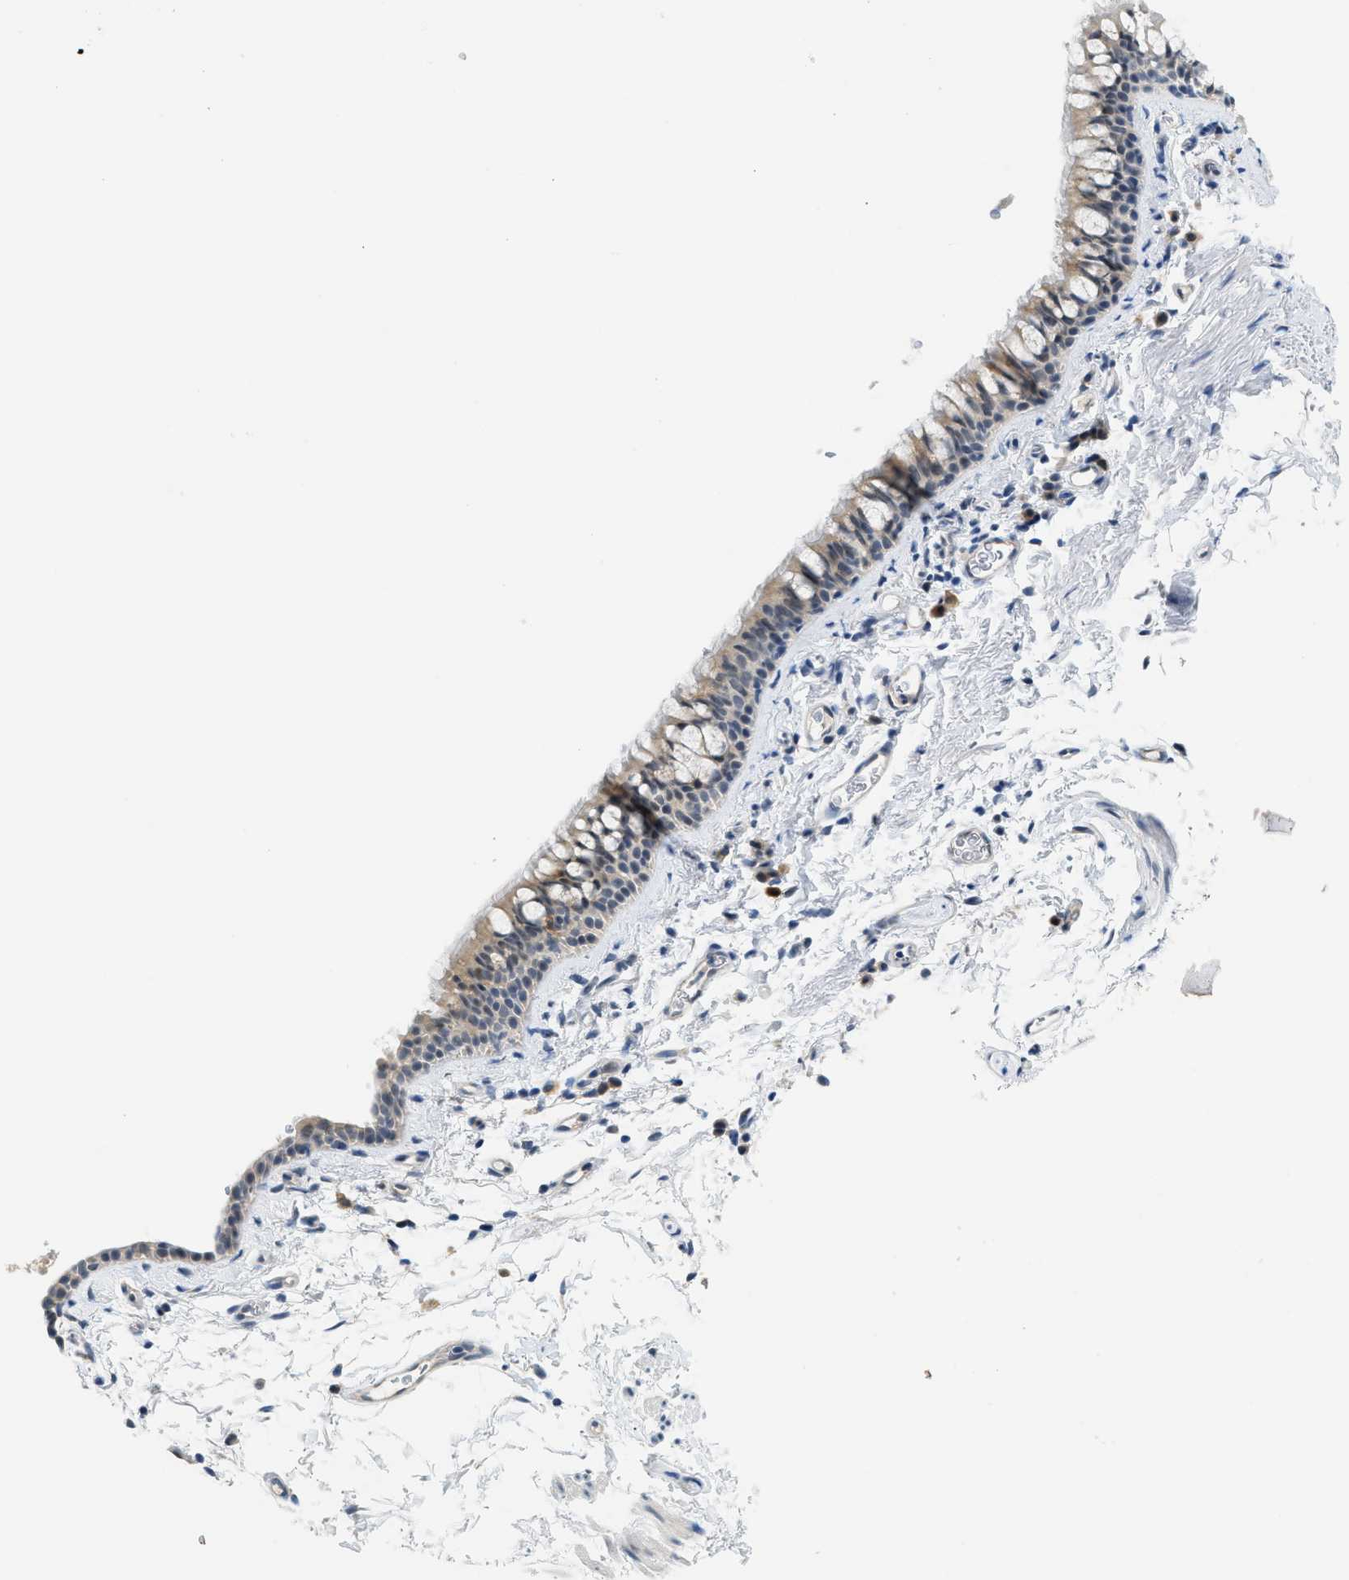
{"staining": {"intensity": "weak", "quantity": ">75%", "location": "cytoplasmic/membranous"}, "tissue": "bronchus", "cell_type": "Respiratory epithelial cells", "image_type": "normal", "snomed": [{"axis": "morphology", "description": "Normal tissue, NOS"}, {"axis": "morphology", "description": "Malignant melanoma, Metastatic site"}, {"axis": "topography", "description": "Bronchus"}, {"axis": "topography", "description": "Lung"}], "caption": "Bronchus stained with immunohistochemistry (IHC) exhibits weak cytoplasmic/membranous staining in approximately >75% of respiratory epithelial cells. (IHC, brightfield microscopy, high magnification).", "gene": "PSAT1", "patient": {"sex": "male", "age": 64}}